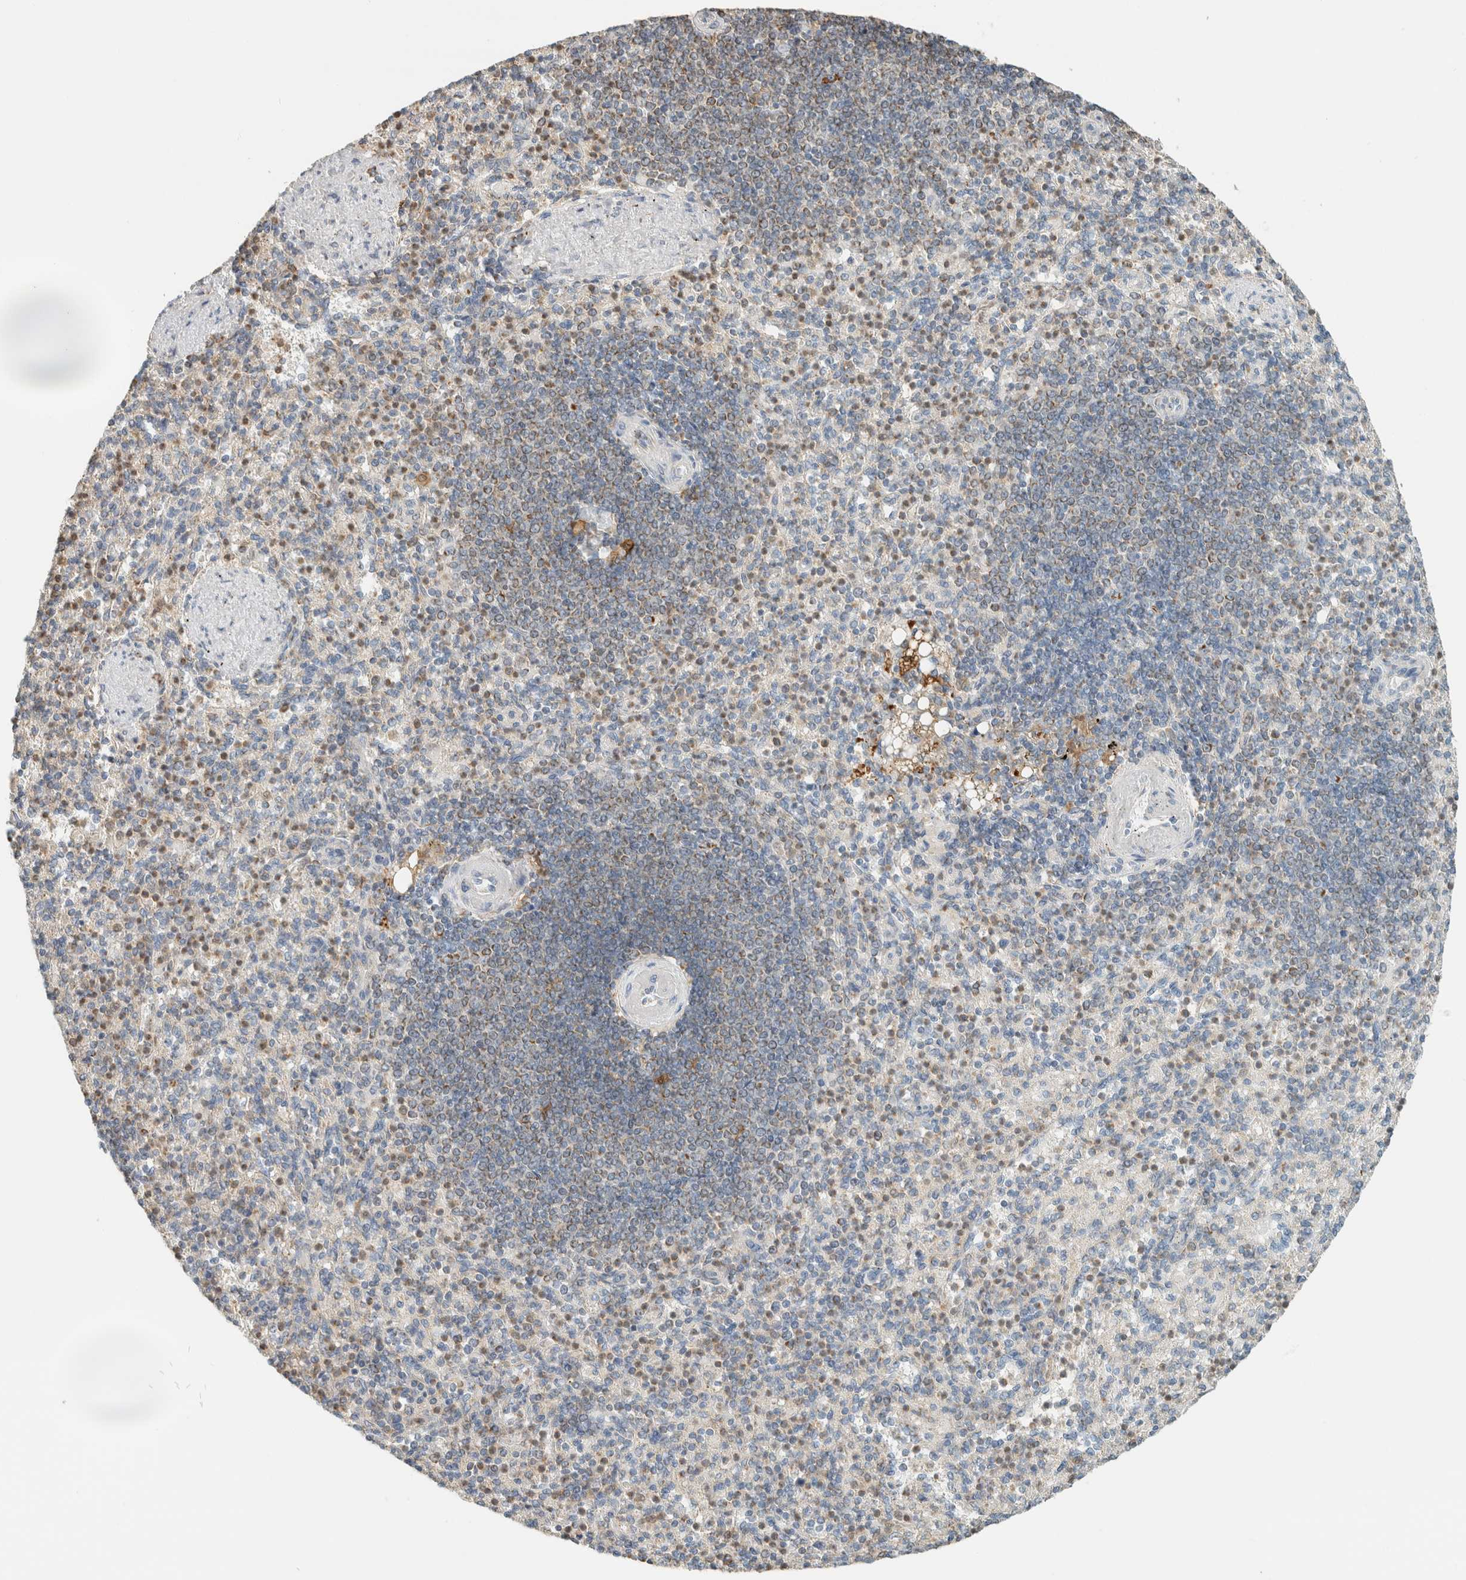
{"staining": {"intensity": "weak", "quantity": ">75%", "location": "cytoplasmic/membranous"}, "tissue": "spleen", "cell_type": "Cells in red pulp", "image_type": "normal", "snomed": [{"axis": "morphology", "description": "Normal tissue, NOS"}, {"axis": "topography", "description": "Spleen"}], "caption": "Spleen stained with DAB immunohistochemistry demonstrates low levels of weak cytoplasmic/membranous expression in approximately >75% of cells in red pulp. The protein of interest is stained brown, and the nuclei are stained in blue (DAB IHC with brightfield microscopy, high magnification).", "gene": "CAPG", "patient": {"sex": "female", "age": 74}}